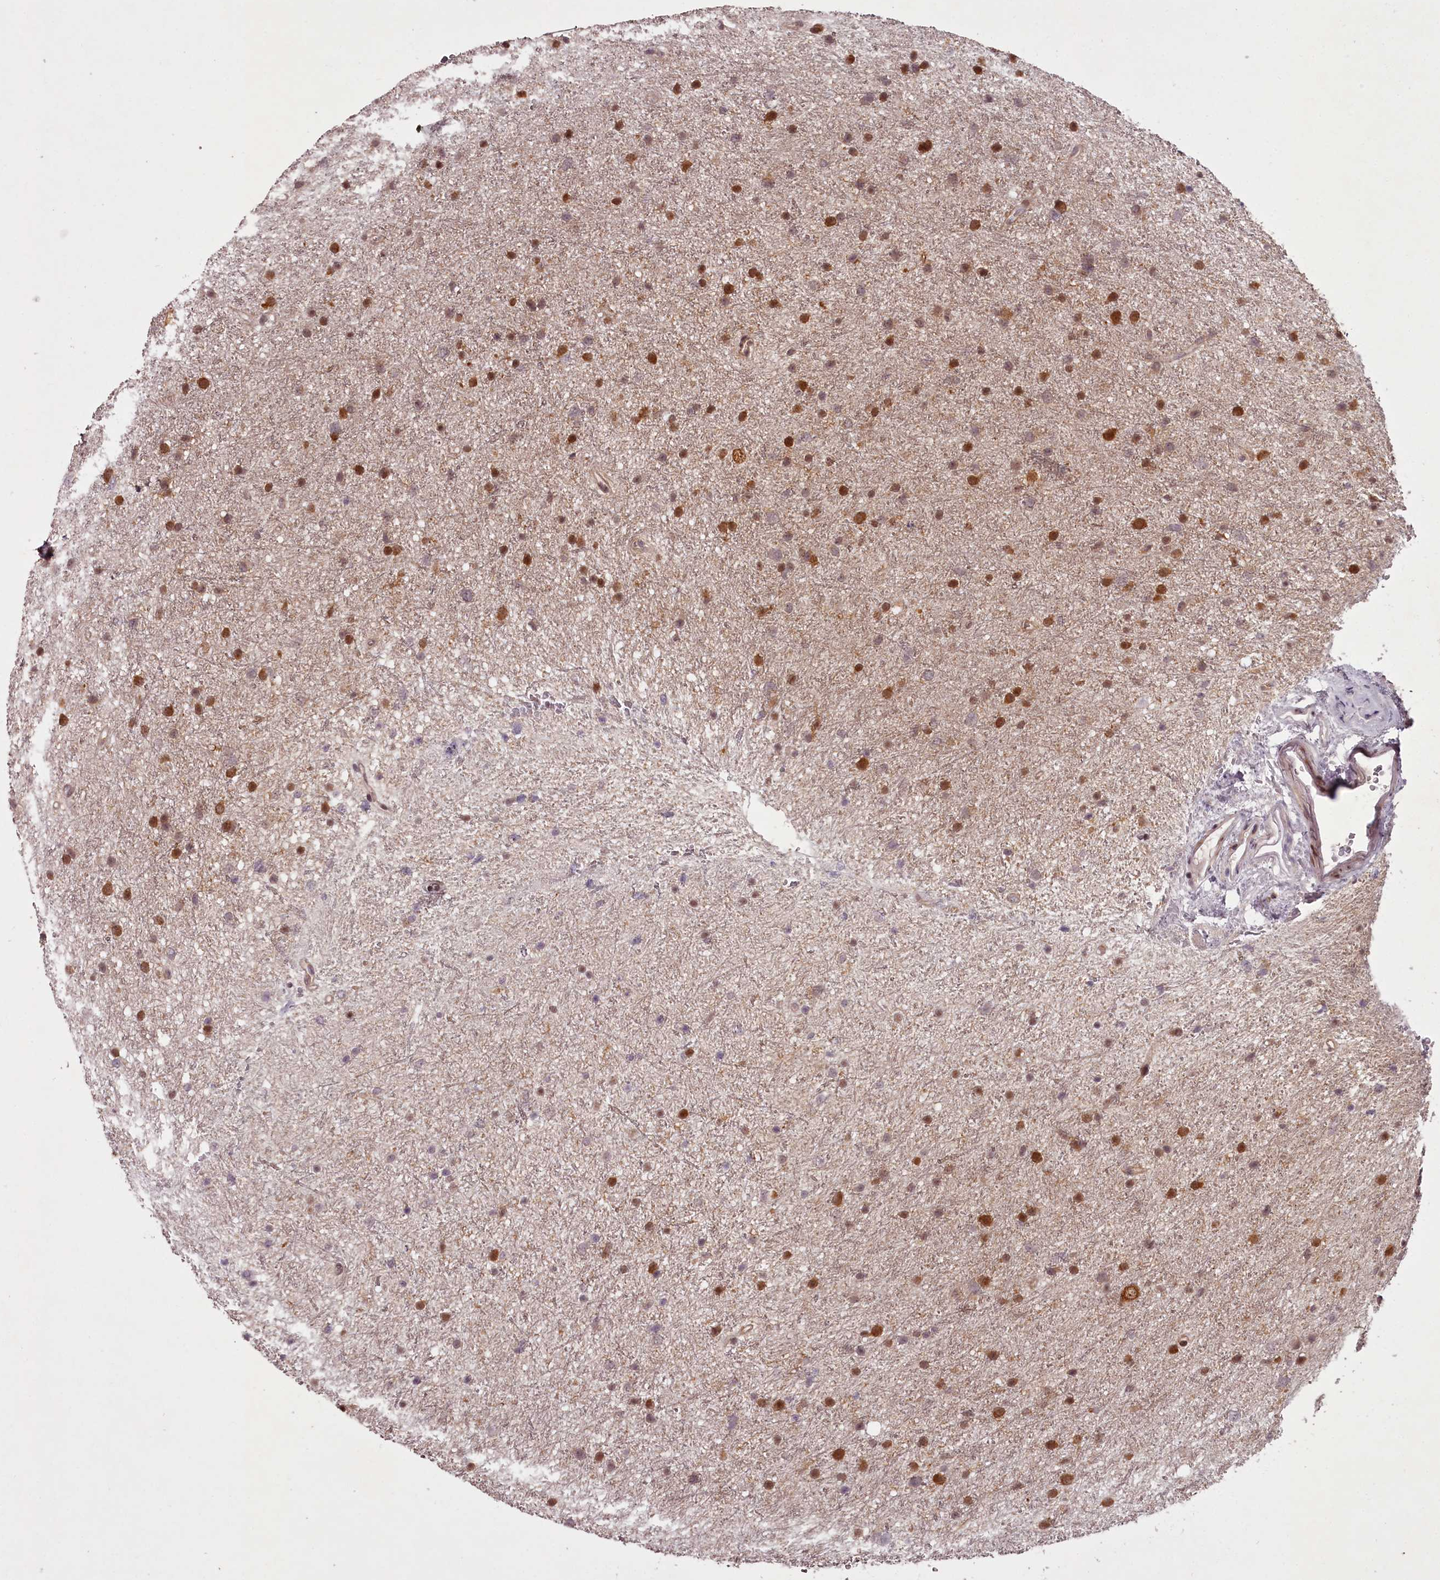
{"staining": {"intensity": "moderate", "quantity": "25%-75%", "location": "cytoplasmic/membranous,nuclear"}, "tissue": "glioma", "cell_type": "Tumor cells", "image_type": "cancer", "snomed": [{"axis": "morphology", "description": "Glioma, malignant, Low grade"}, {"axis": "topography", "description": "Cerebral cortex"}], "caption": "Malignant glioma (low-grade) was stained to show a protein in brown. There is medium levels of moderate cytoplasmic/membranous and nuclear expression in approximately 25%-75% of tumor cells.", "gene": "CCDC92", "patient": {"sex": "female", "age": 39}}